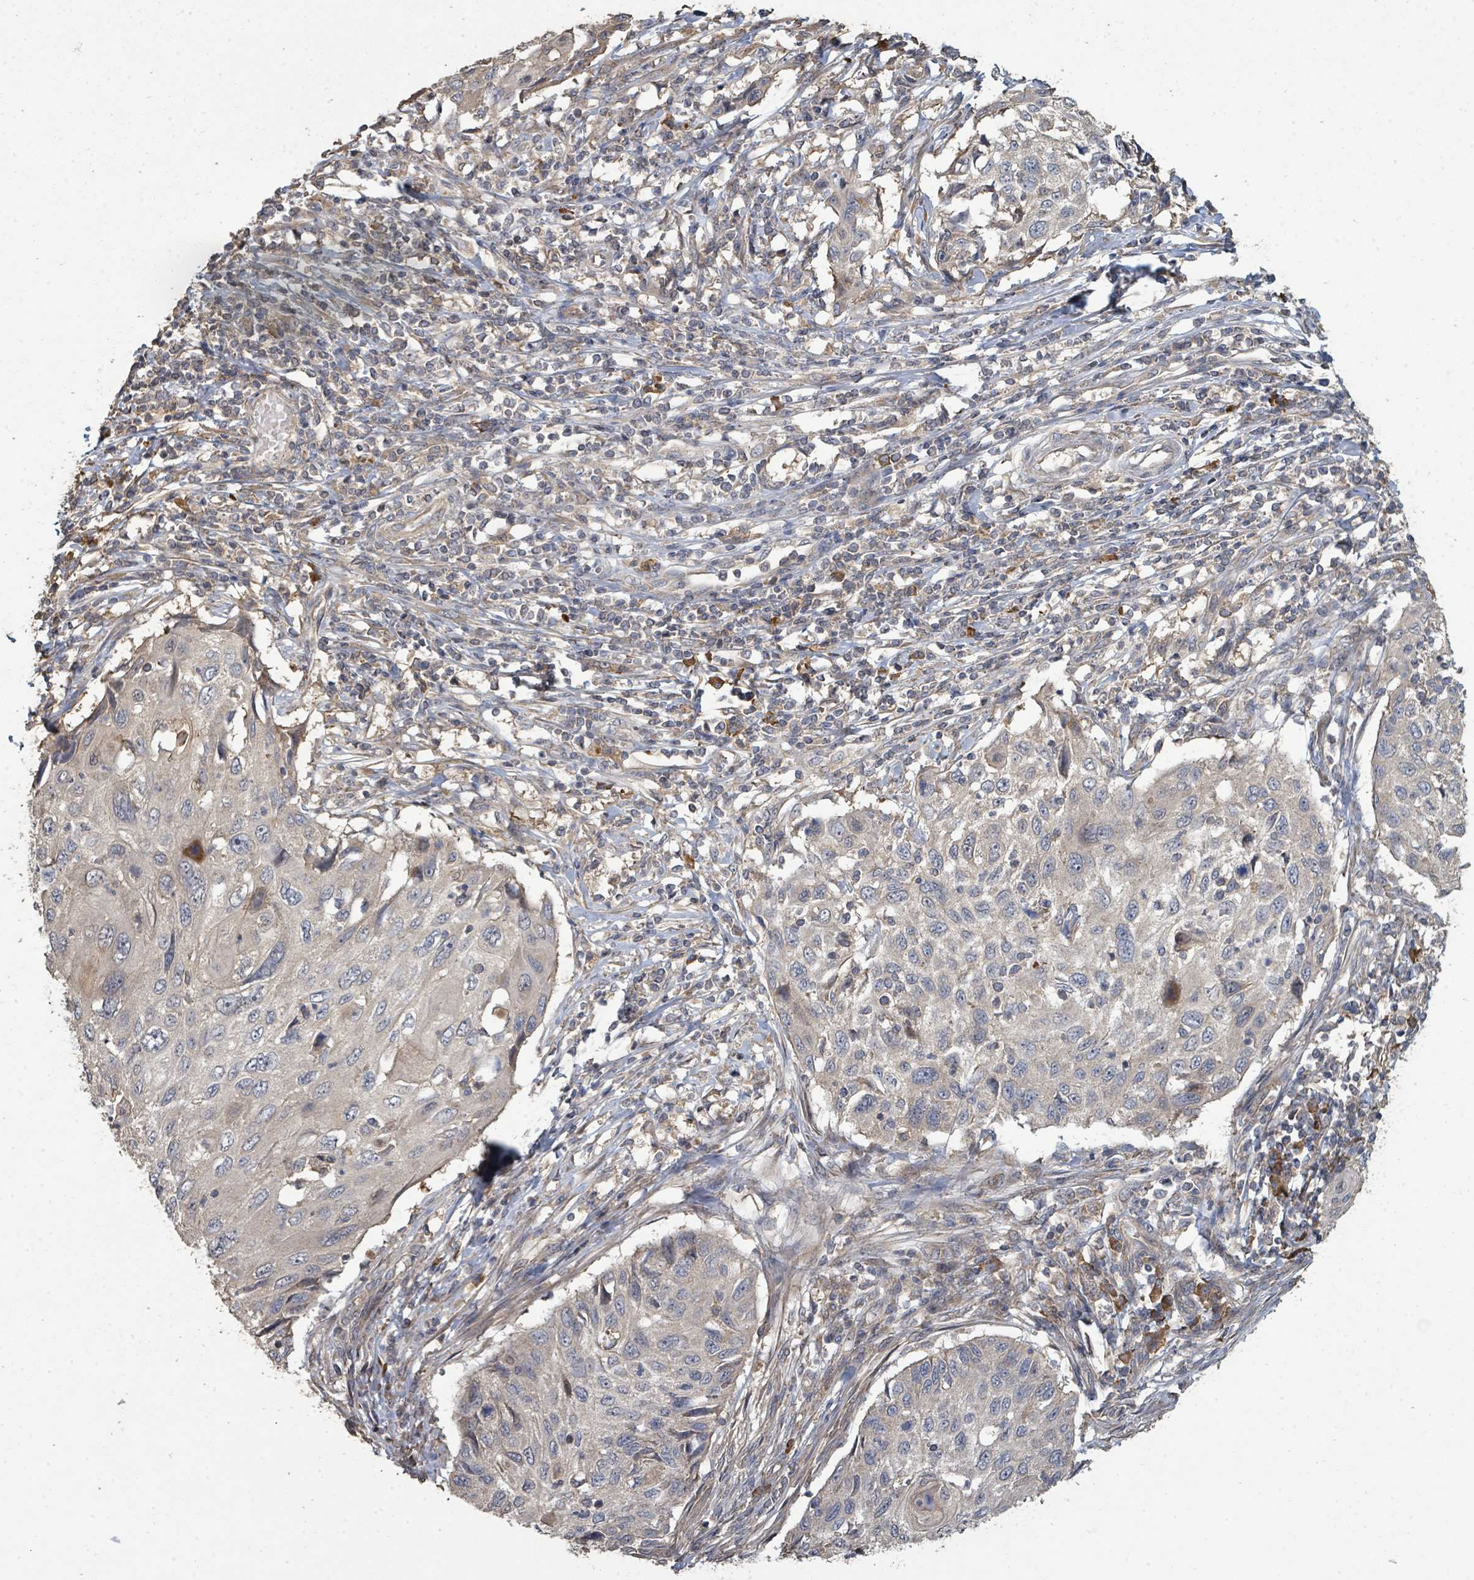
{"staining": {"intensity": "weak", "quantity": "<25%", "location": "cytoplasmic/membranous"}, "tissue": "cervical cancer", "cell_type": "Tumor cells", "image_type": "cancer", "snomed": [{"axis": "morphology", "description": "Squamous cell carcinoma, NOS"}, {"axis": "topography", "description": "Cervix"}], "caption": "The histopathology image displays no staining of tumor cells in cervical squamous cell carcinoma.", "gene": "WDFY1", "patient": {"sex": "female", "age": 70}}